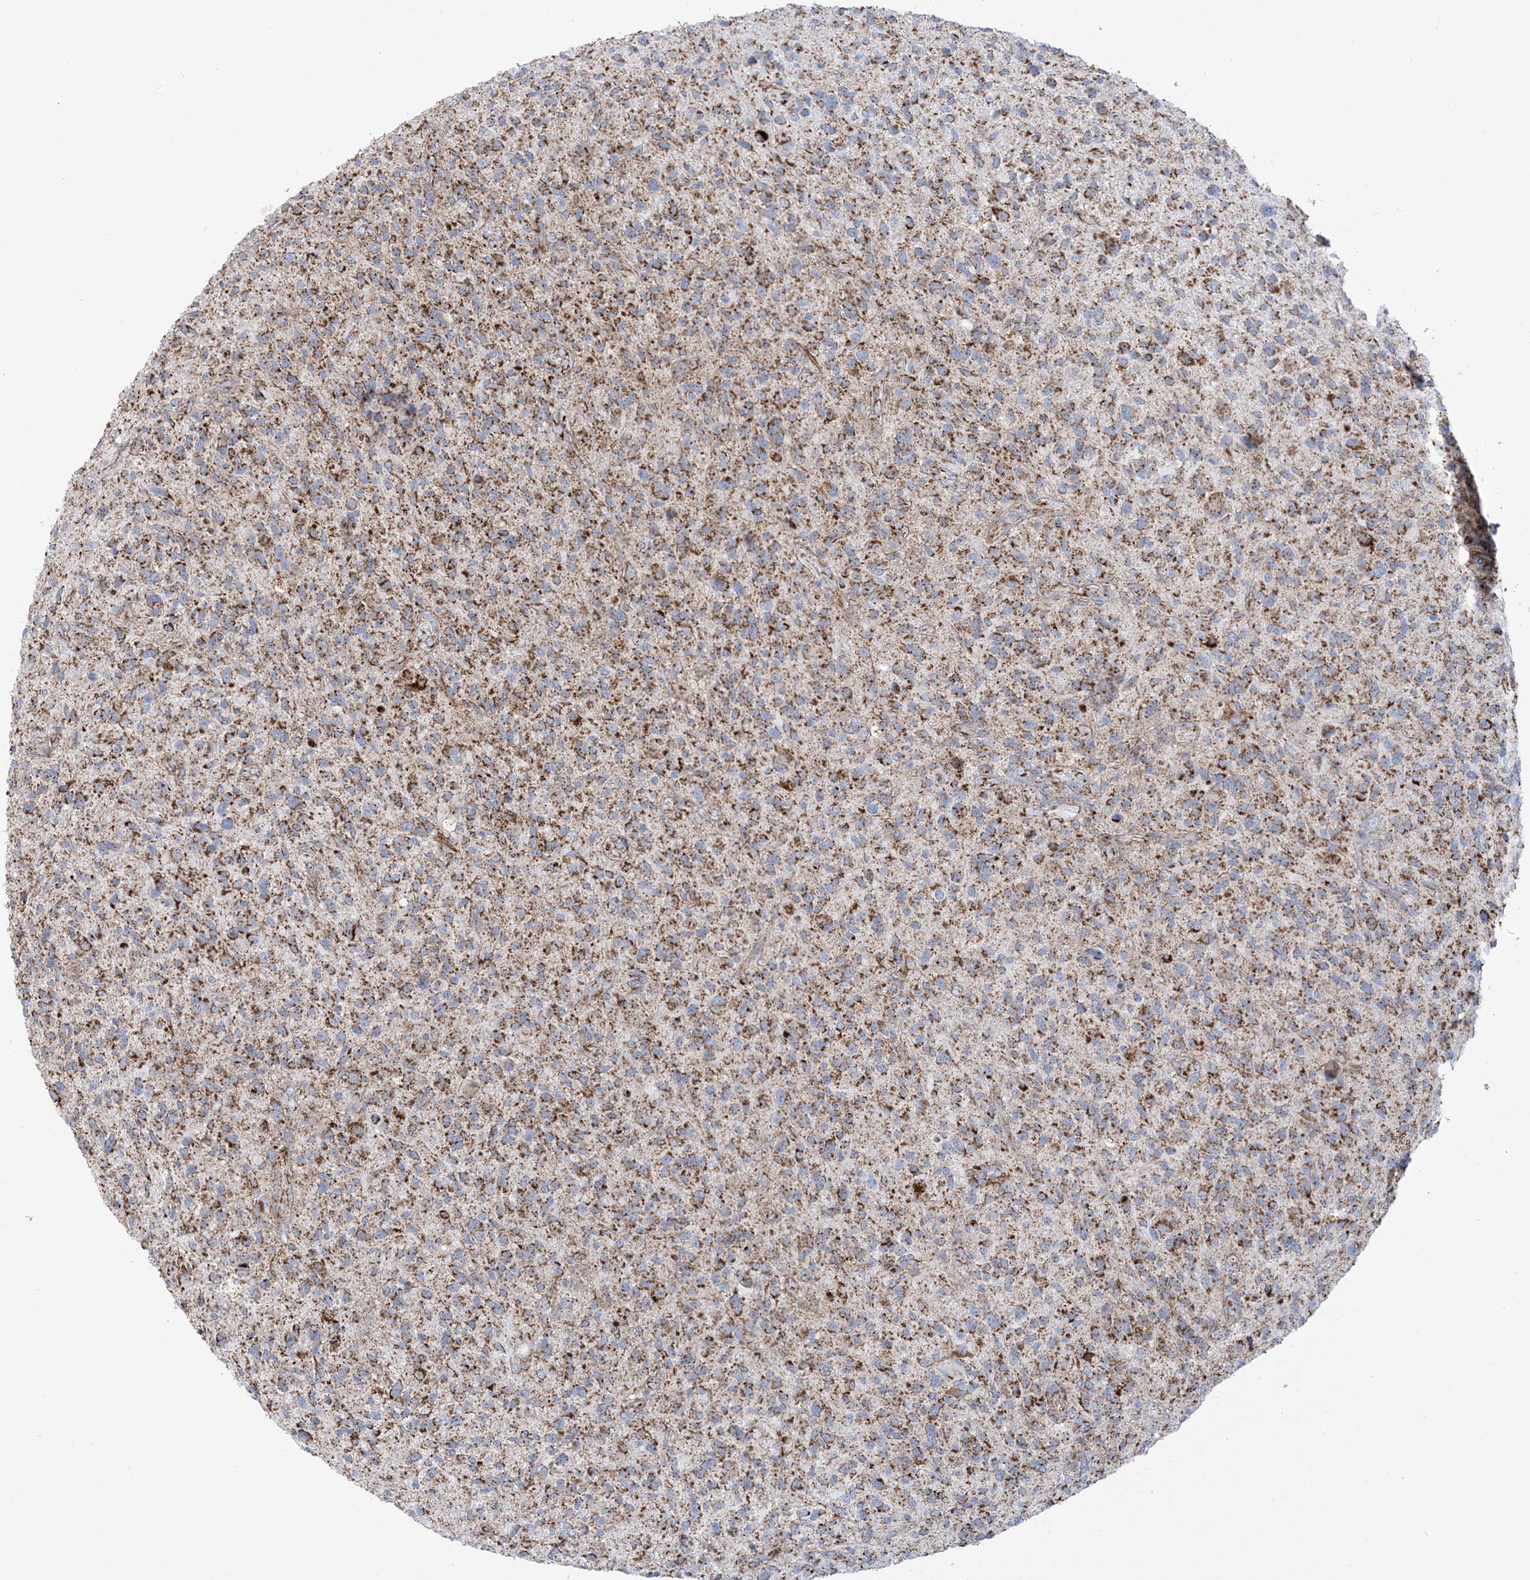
{"staining": {"intensity": "moderate", "quantity": ">75%", "location": "cytoplasmic/membranous"}, "tissue": "glioma", "cell_type": "Tumor cells", "image_type": "cancer", "snomed": [{"axis": "morphology", "description": "Glioma, malignant, High grade"}, {"axis": "topography", "description": "Brain"}], "caption": "Human glioma stained with a brown dye reveals moderate cytoplasmic/membranous positive positivity in about >75% of tumor cells.", "gene": "SAMM50", "patient": {"sex": "male", "age": 47}}